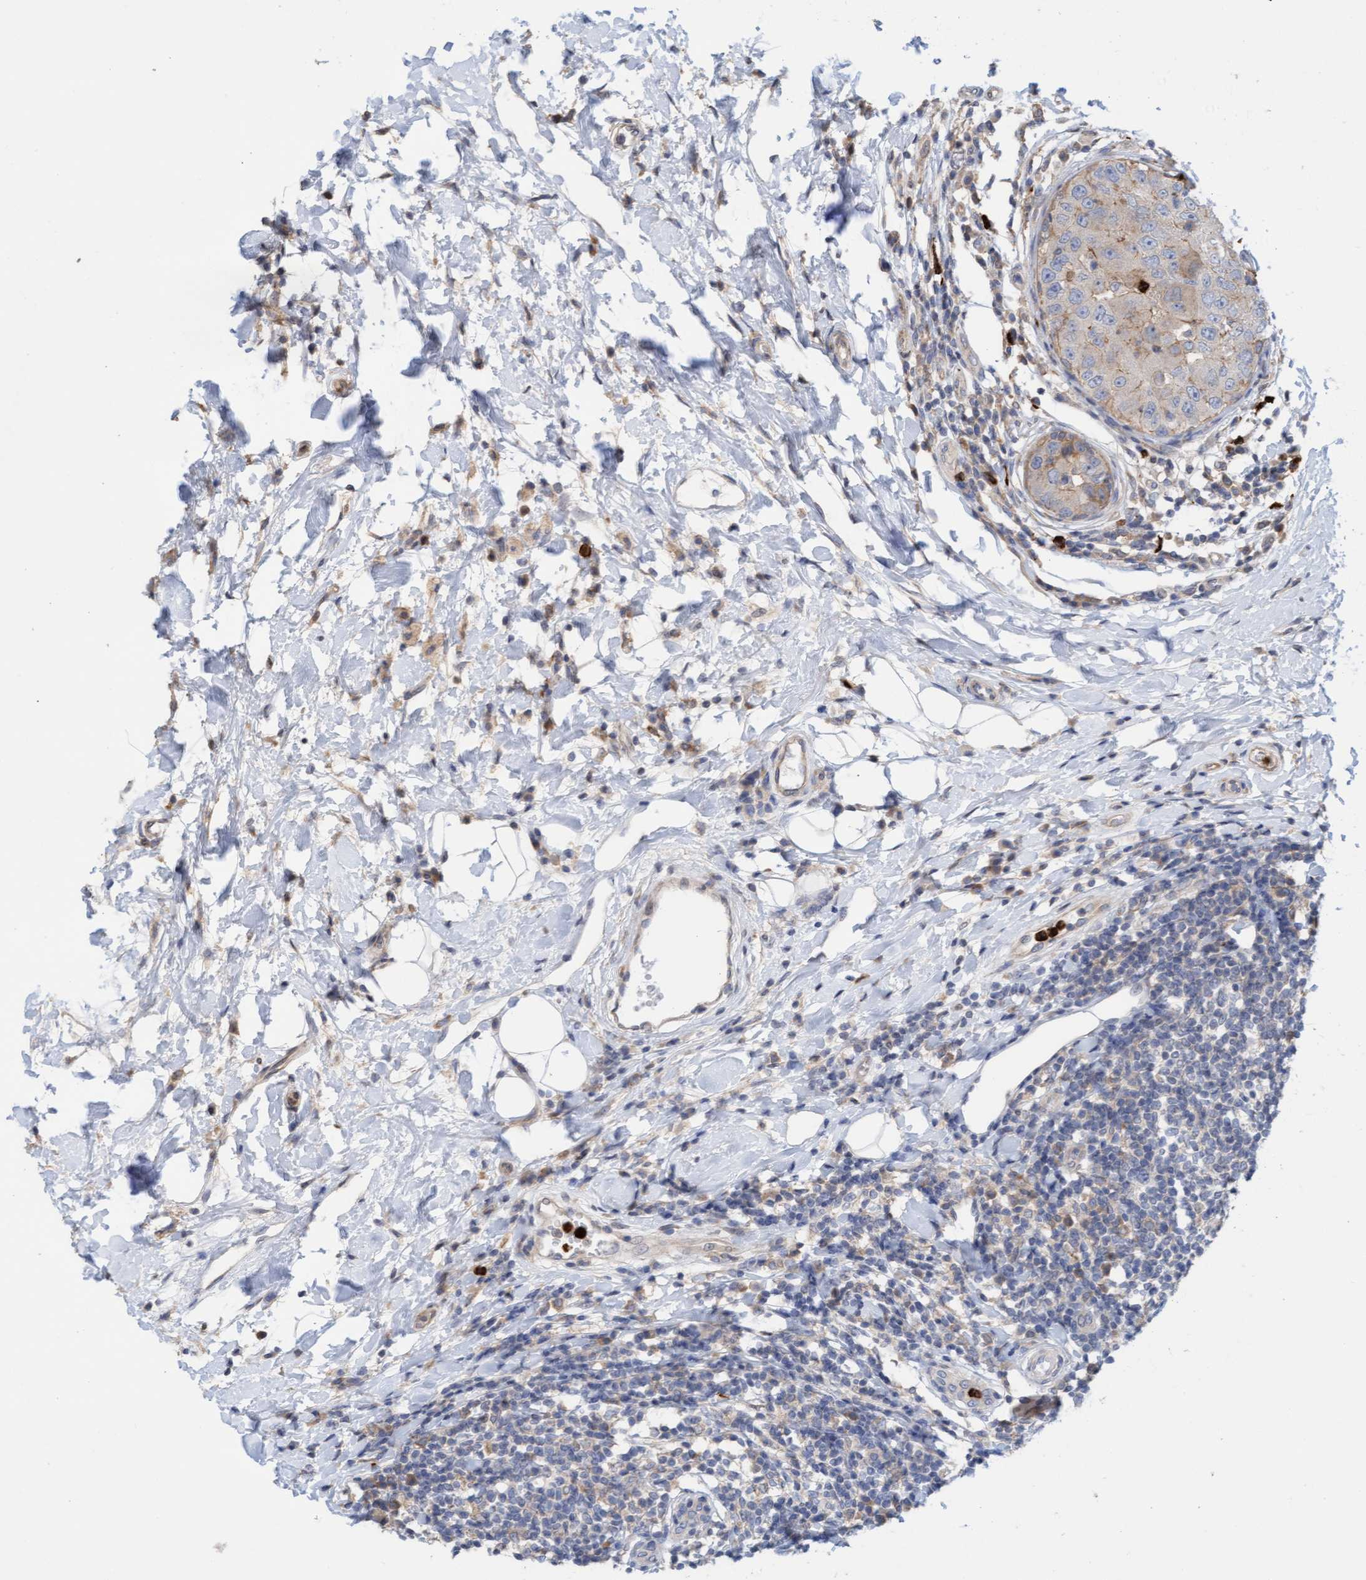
{"staining": {"intensity": "weak", "quantity": "25%-75%", "location": "cytoplasmic/membranous"}, "tissue": "breast cancer", "cell_type": "Tumor cells", "image_type": "cancer", "snomed": [{"axis": "morphology", "description": "Duct carcinoma"}, {"axis": "topography", "description": "Breast"}], "caption": "There is low levels of weak cytoplasmic/membranous staining in tumor cells of breast invasive ductal carcinoma, as demonstrated by immunohistochemical staining (brown color).", "gene": "MMP8", "patient": {"sex": "female", "age": 27}}